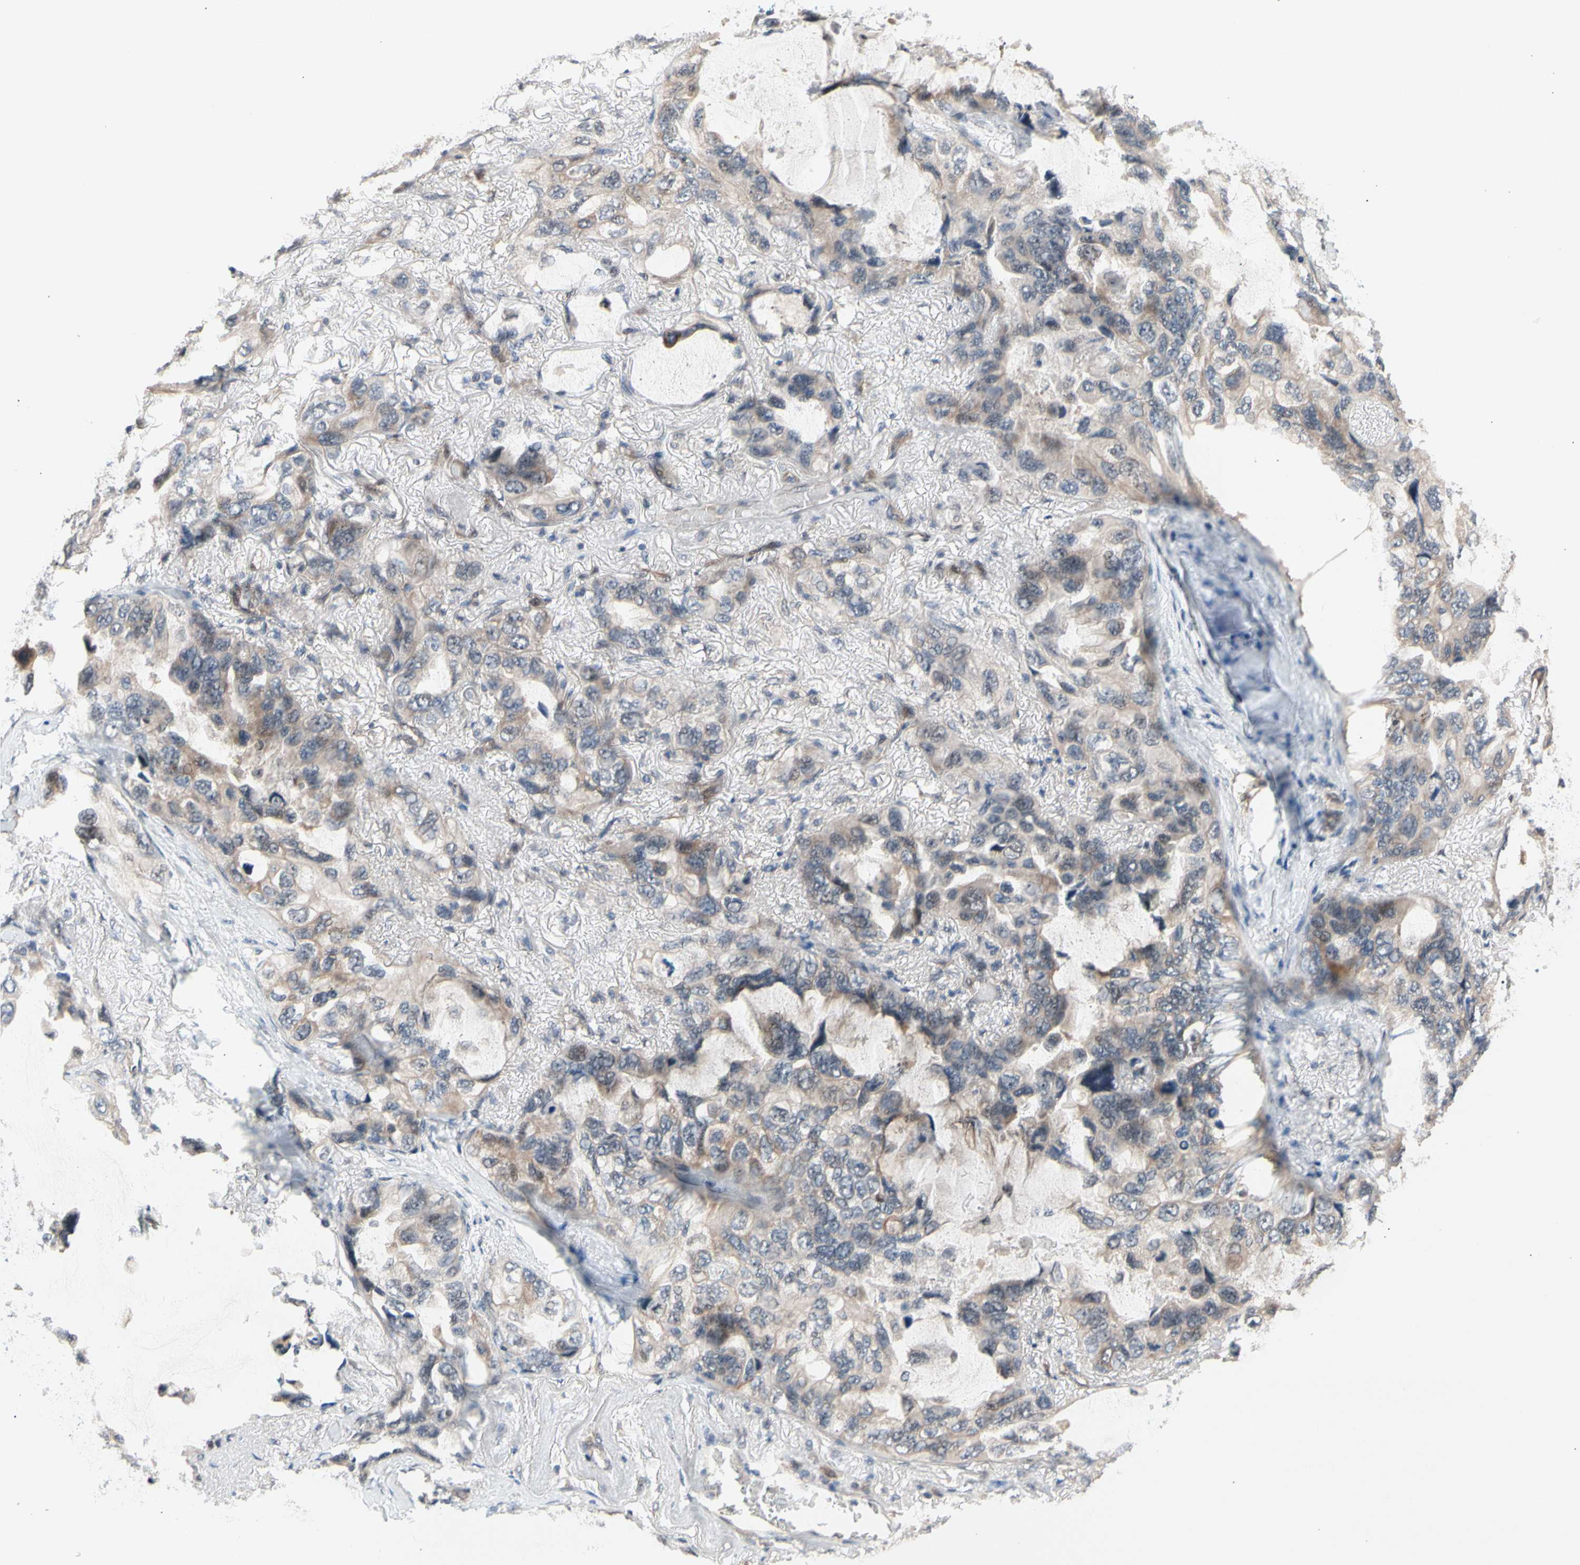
{"staining": {"intensity": "weak", "quantity": ">75%", "location": "cytoplasmic/membranous"}, "tissue": "lung cancer", "cell_type": "Tumor cells", "image_type": "cancer", "snomed": [{"axis": "morphology", "description": "Squamous cell carcinoma, NOS"}, {"axis": "topography", "description": "Lung"}], "caption": "This image demonstrates squamous cell carcinoma (lung) stained with IHC to label a protein in brown. The cytoplasmic/membranous of tumor cells show weak positivity for the protein. Nuclei are counter-stained blue.", "gene": "NGEF", "patient": {"sex": "female", "age": 73}}